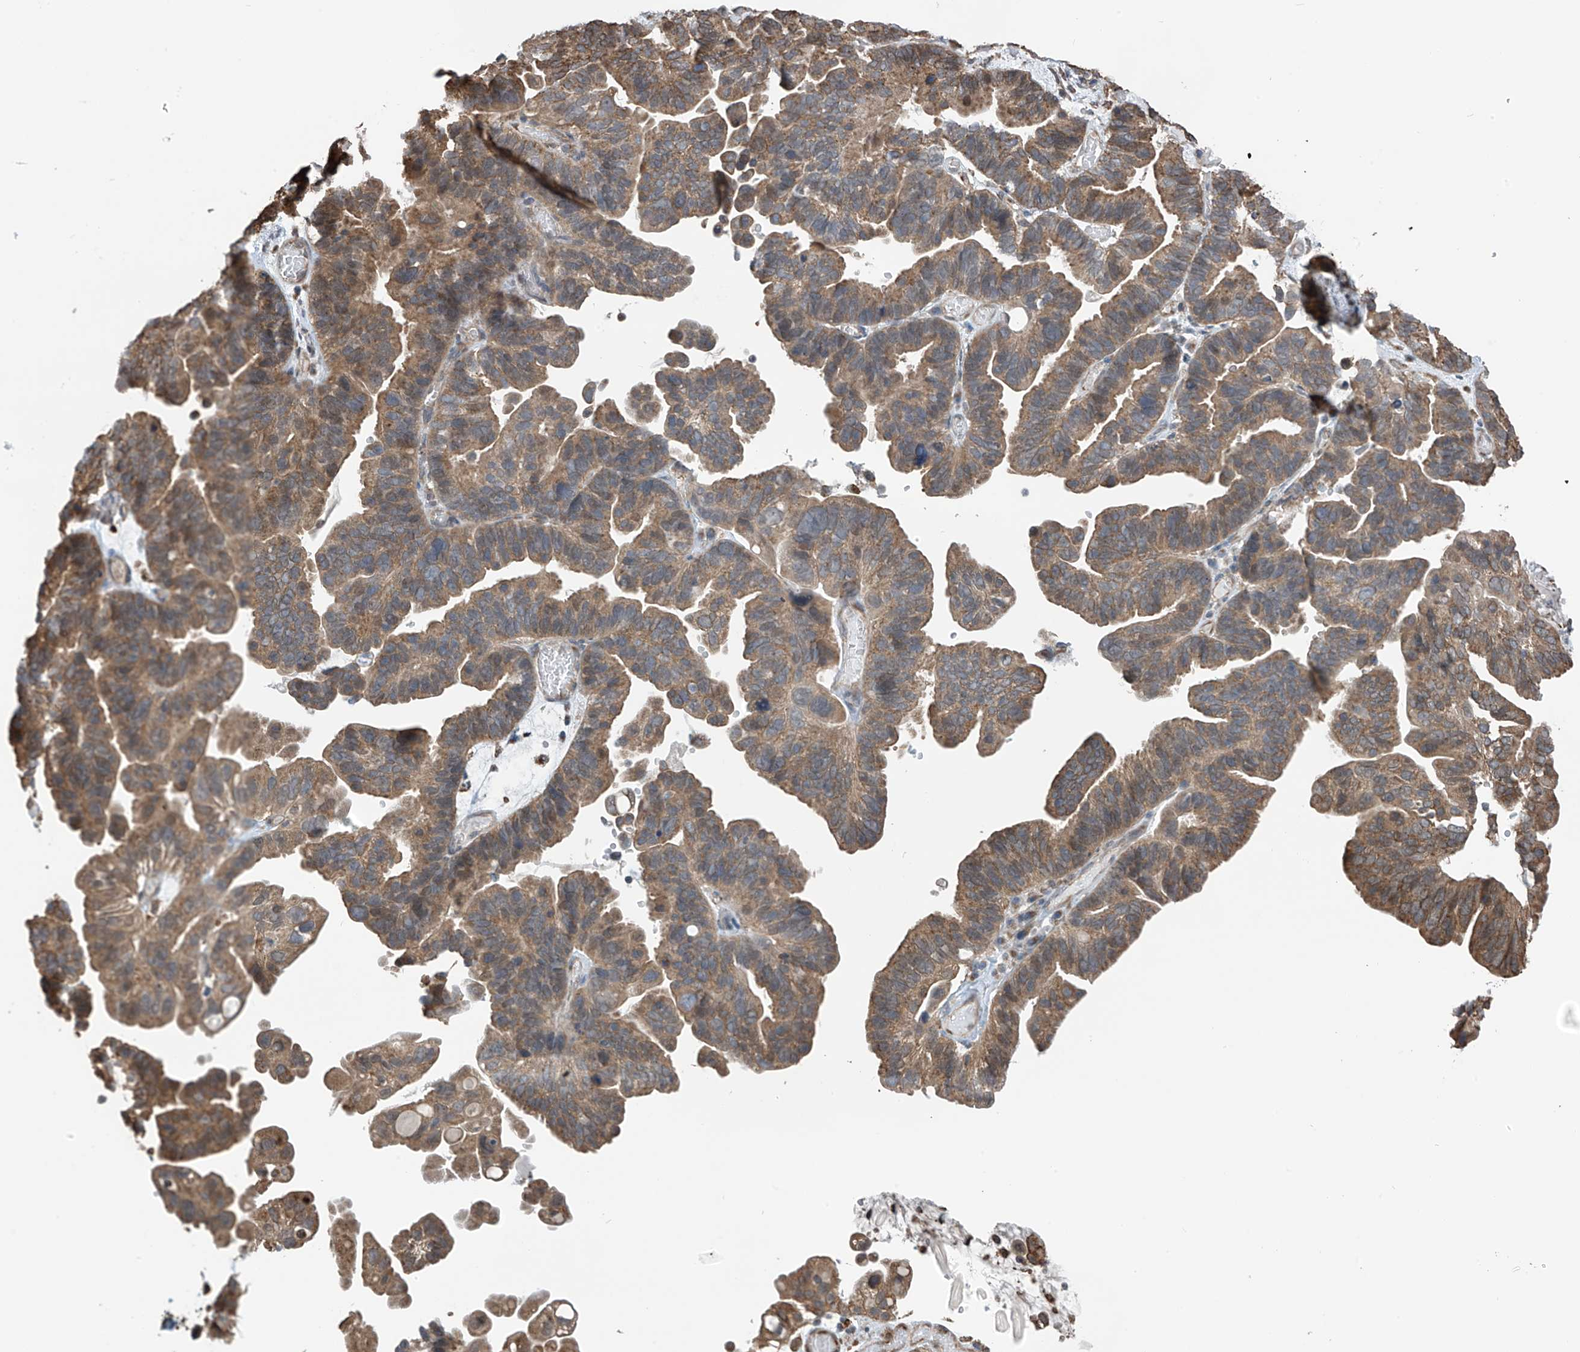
{"staining": {"intensity": "moderate", "quantity": ">75%", "location": "cytoplasmic/membranous"}, "tissue": "ovarian cancer", "cell_type": "Tumor cells", "image_type": "cancer", "snomed": [{"axis": "morphology", "description": "Cystadenocarcinoma, serous, NOS"}, {"axis": "topography", "description": "Ovary"}], "caption": "Serous cystadenocarcinoma (ovarian) tissue reveals moderate cytoplasmic/membranous expression in approximately >75% of tumor cells, visualized by immunohistochemistry.", "gene": "ZNF189", "patient": {"sex": "female", "age": 56}}